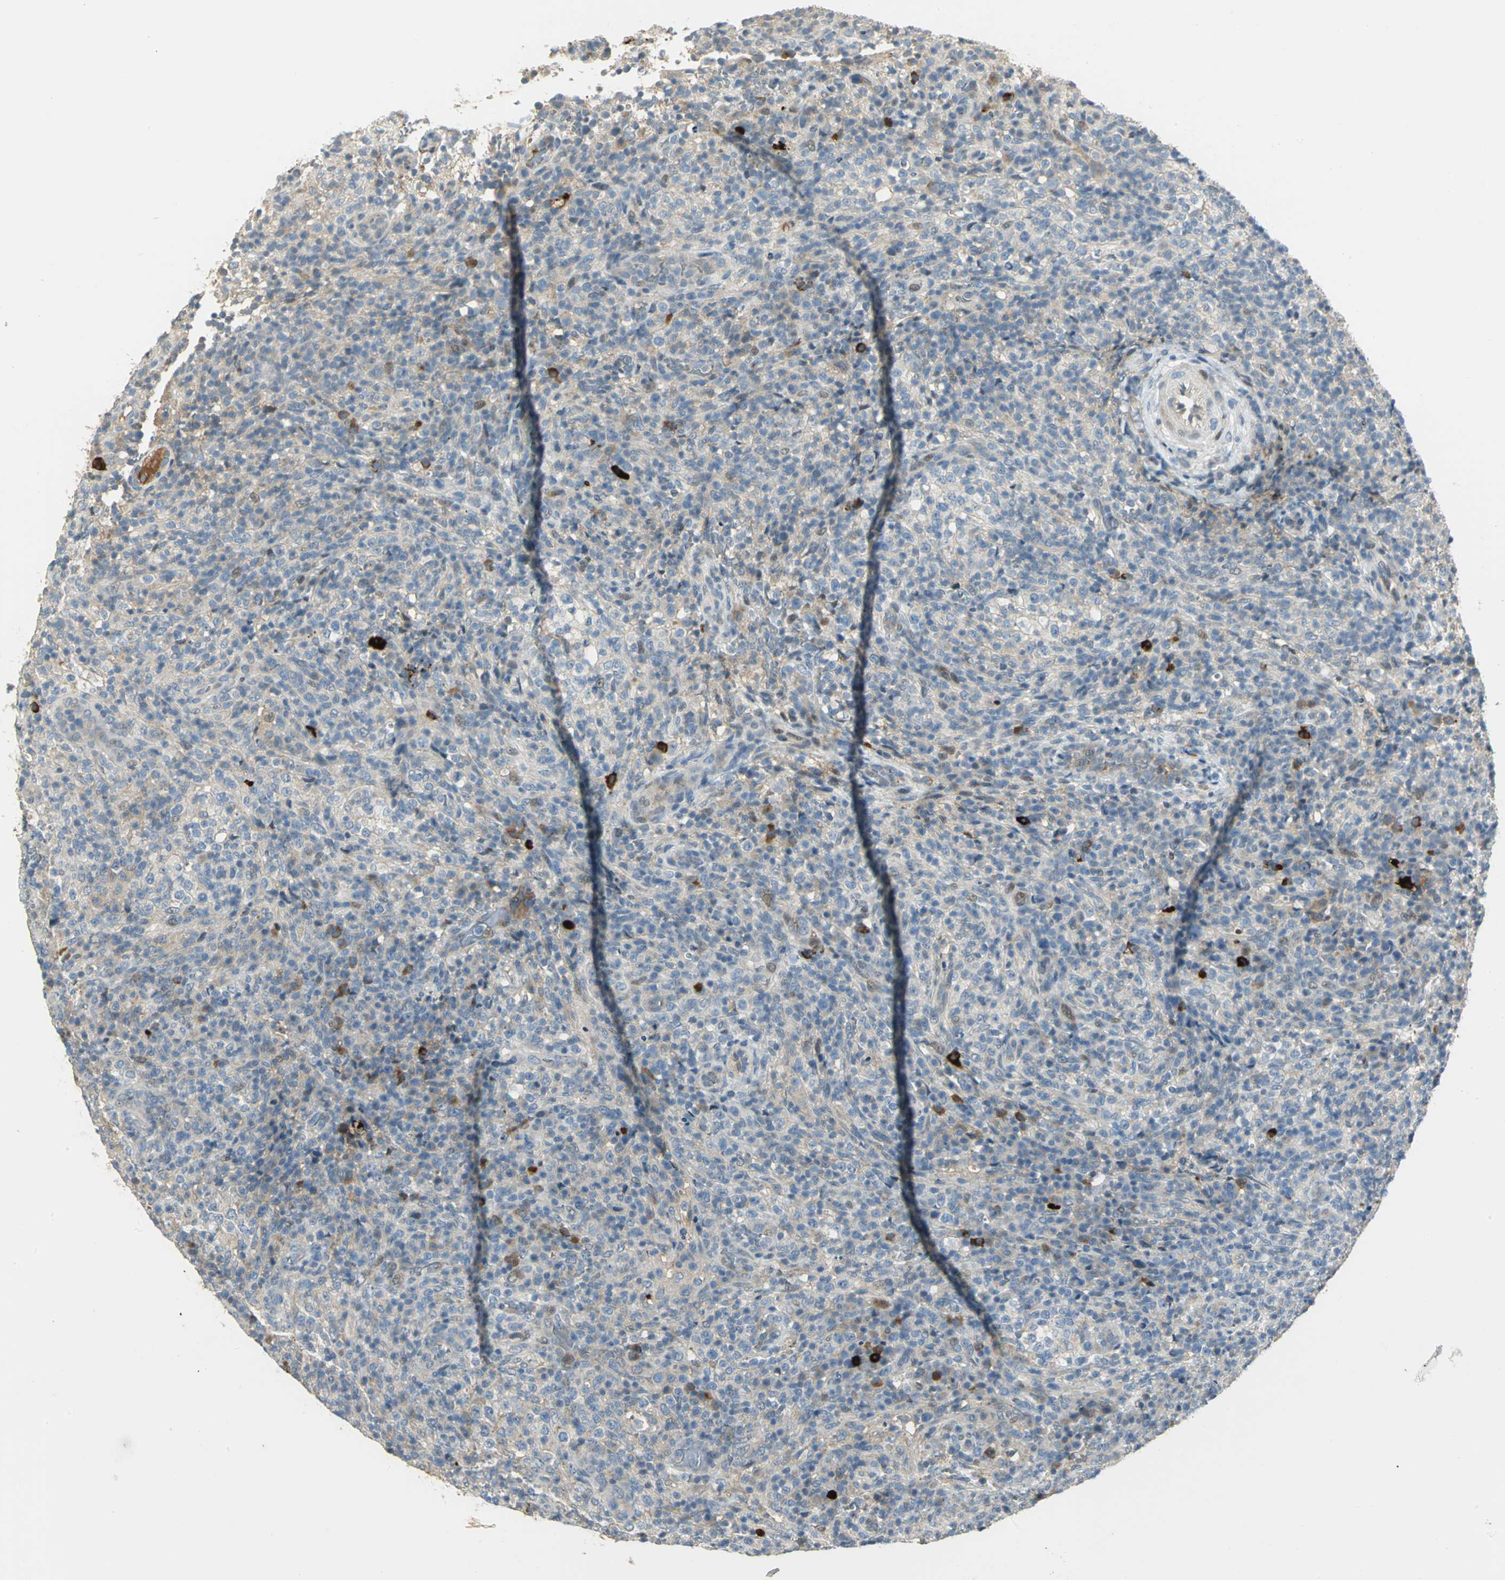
{"staining": {"intensity": "weak", "quantity": "<25%", "location": "cytoplasmic/membranous"}, "tissue": "lymphoma", "cell_type": "Tumor cells", "image_type": "cancer", "snomed": [{"axis": "morphology", "description": "Malignant lymphoma, non-Hodgkin's type, High grade"}, {"axis": "topography", "description": "Lymph node"}], "caption": "There is no significant staining in tumor cells of lymphoma.", "gene": "PROC", "patient": {"sex": "female", "age": 76}}